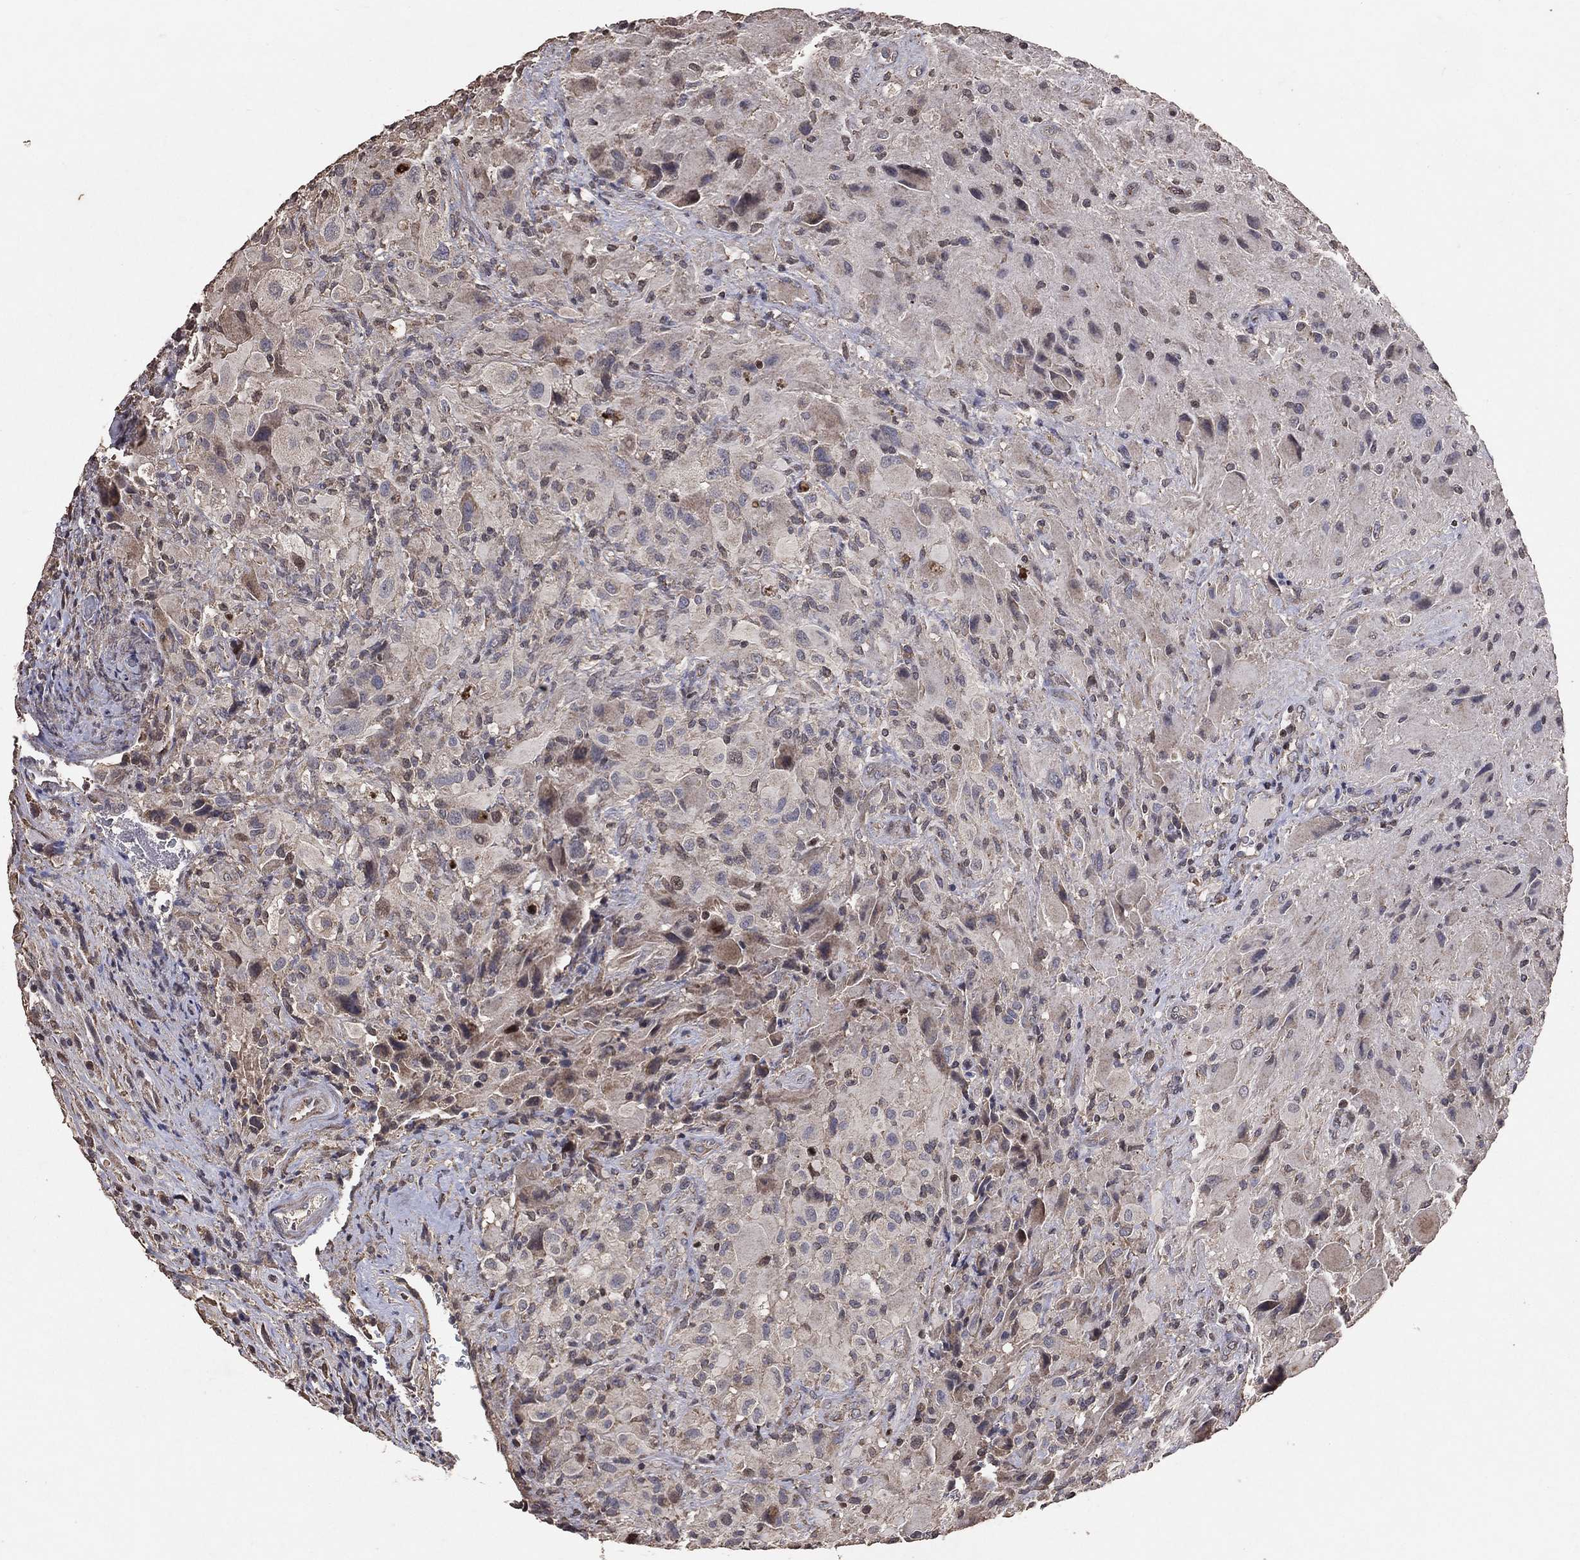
{"staining": {"intensity": "negative", "quantity": "none", "location": "none"}, "tissue": "glioma", "cell_type": "Tumor cells", "image_type": "cancer", "snomed": [{"axis": "morphology", "description": "Glioma, malignant, High grade"}, {"axis": "topography", "description": "Cerebral cortex"}], "caption": "Tumor cells are negative for brown protein staining in malignant glioma (high-grade).", "gene": "LY6K", "patient": {"sex": "male", "age": 35}}